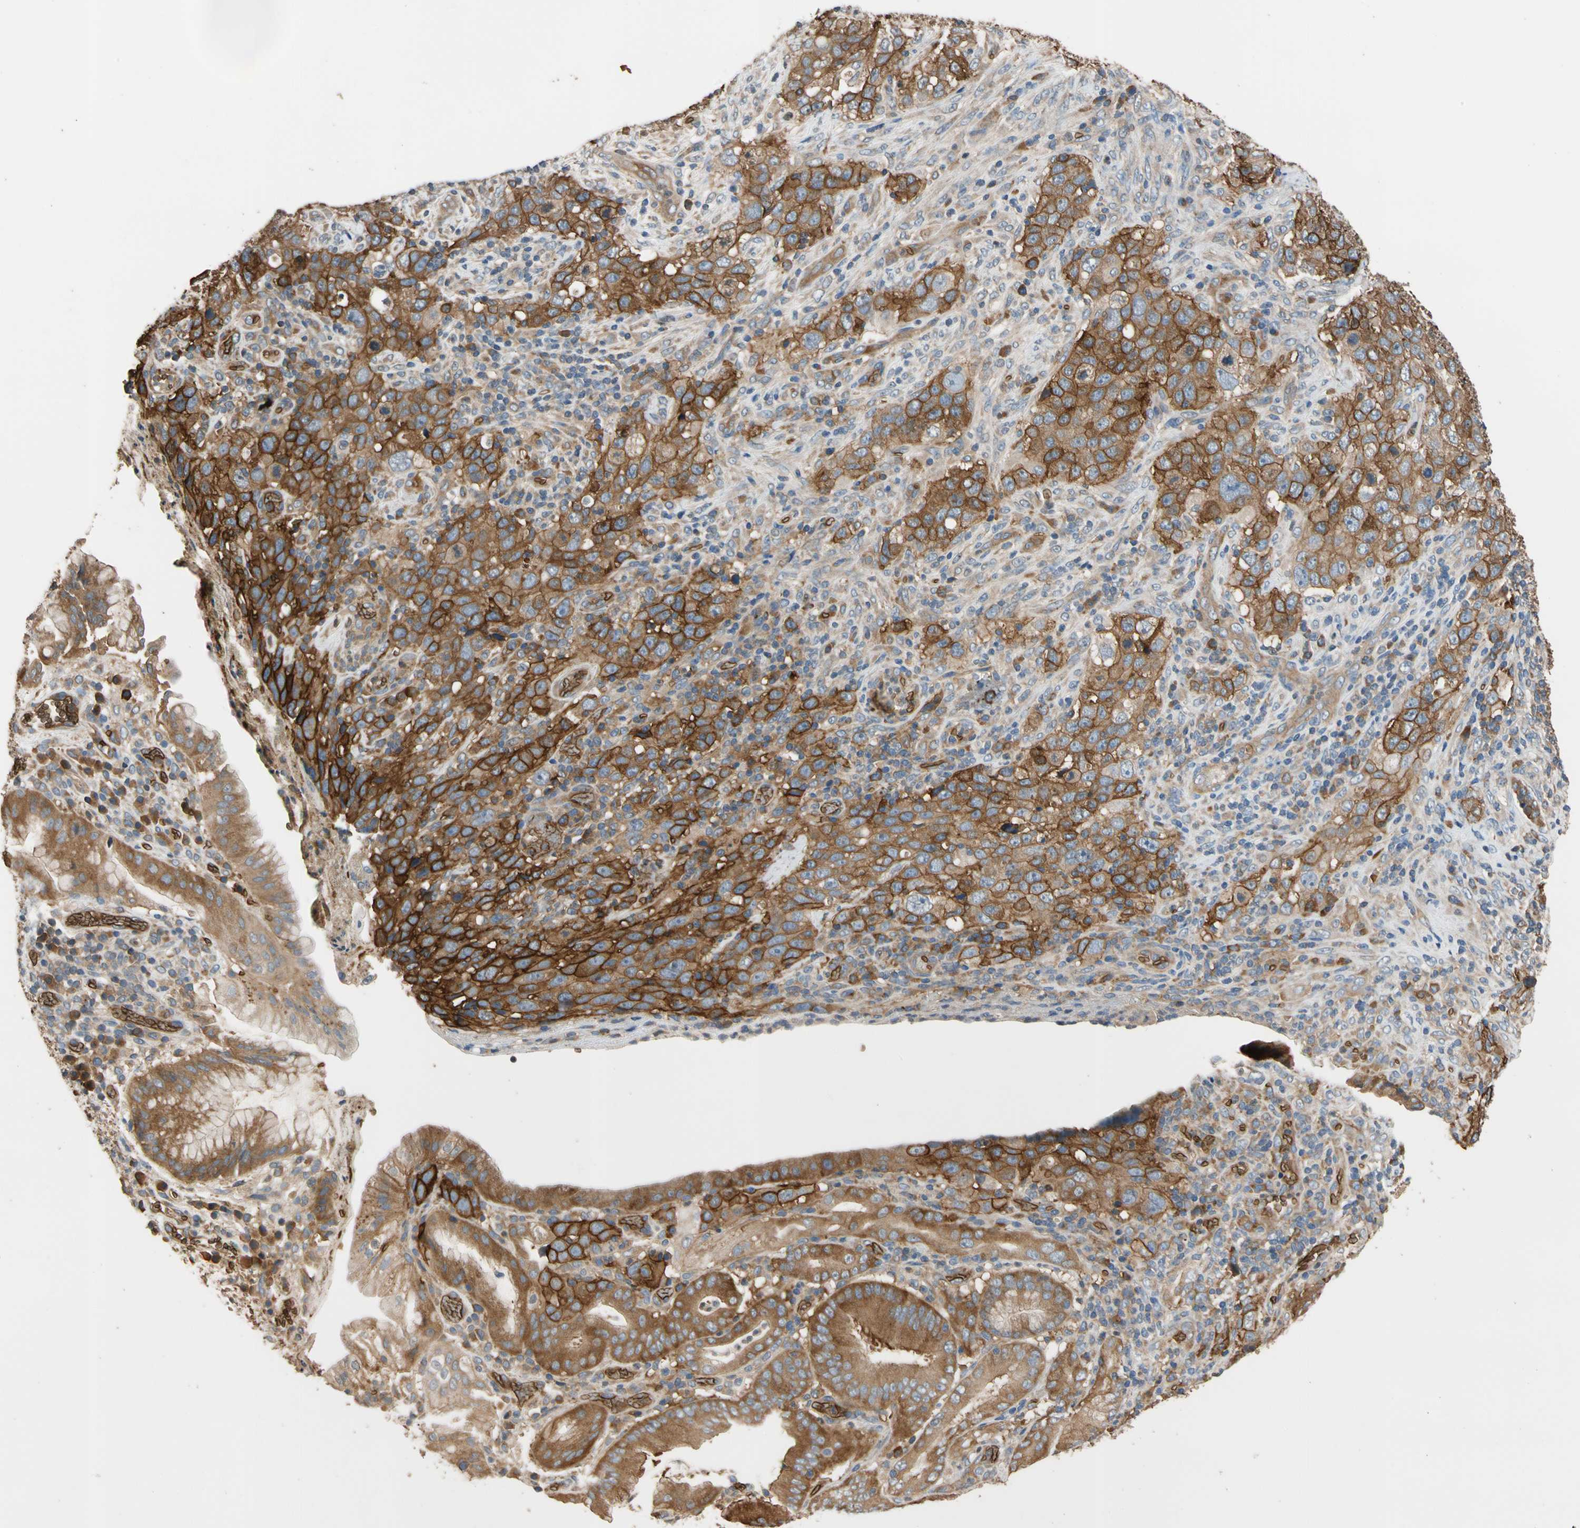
{"staining": {"intensity": "strong", "quantity": ">75%", "location": "cytoplasmic/membranous"}, "tissue": "stomach cancer", "cell_type": "Tumor cells", "image_type": "cancer", "snomed": [{"axis": "morphology", "description": "Normal tissue, NOS"}, {"axis": "morphology", "description": "Adenocarcinoma, NOS"}, {"axis": "topography", "description": "Stomach"}], "caption": "The image reveals immunohistochemical staining of adenocarcinoma (stomach). There is strong cytoplasmic/membranous expression is appreciated in about >75% of tumor cells. (Stains: DAB in brown, nuclei in blue, Microscopy: brightfield microscopy at high magnification).", "gene": "RIOK2", "patient": {"sex": "male", "age": 48}}